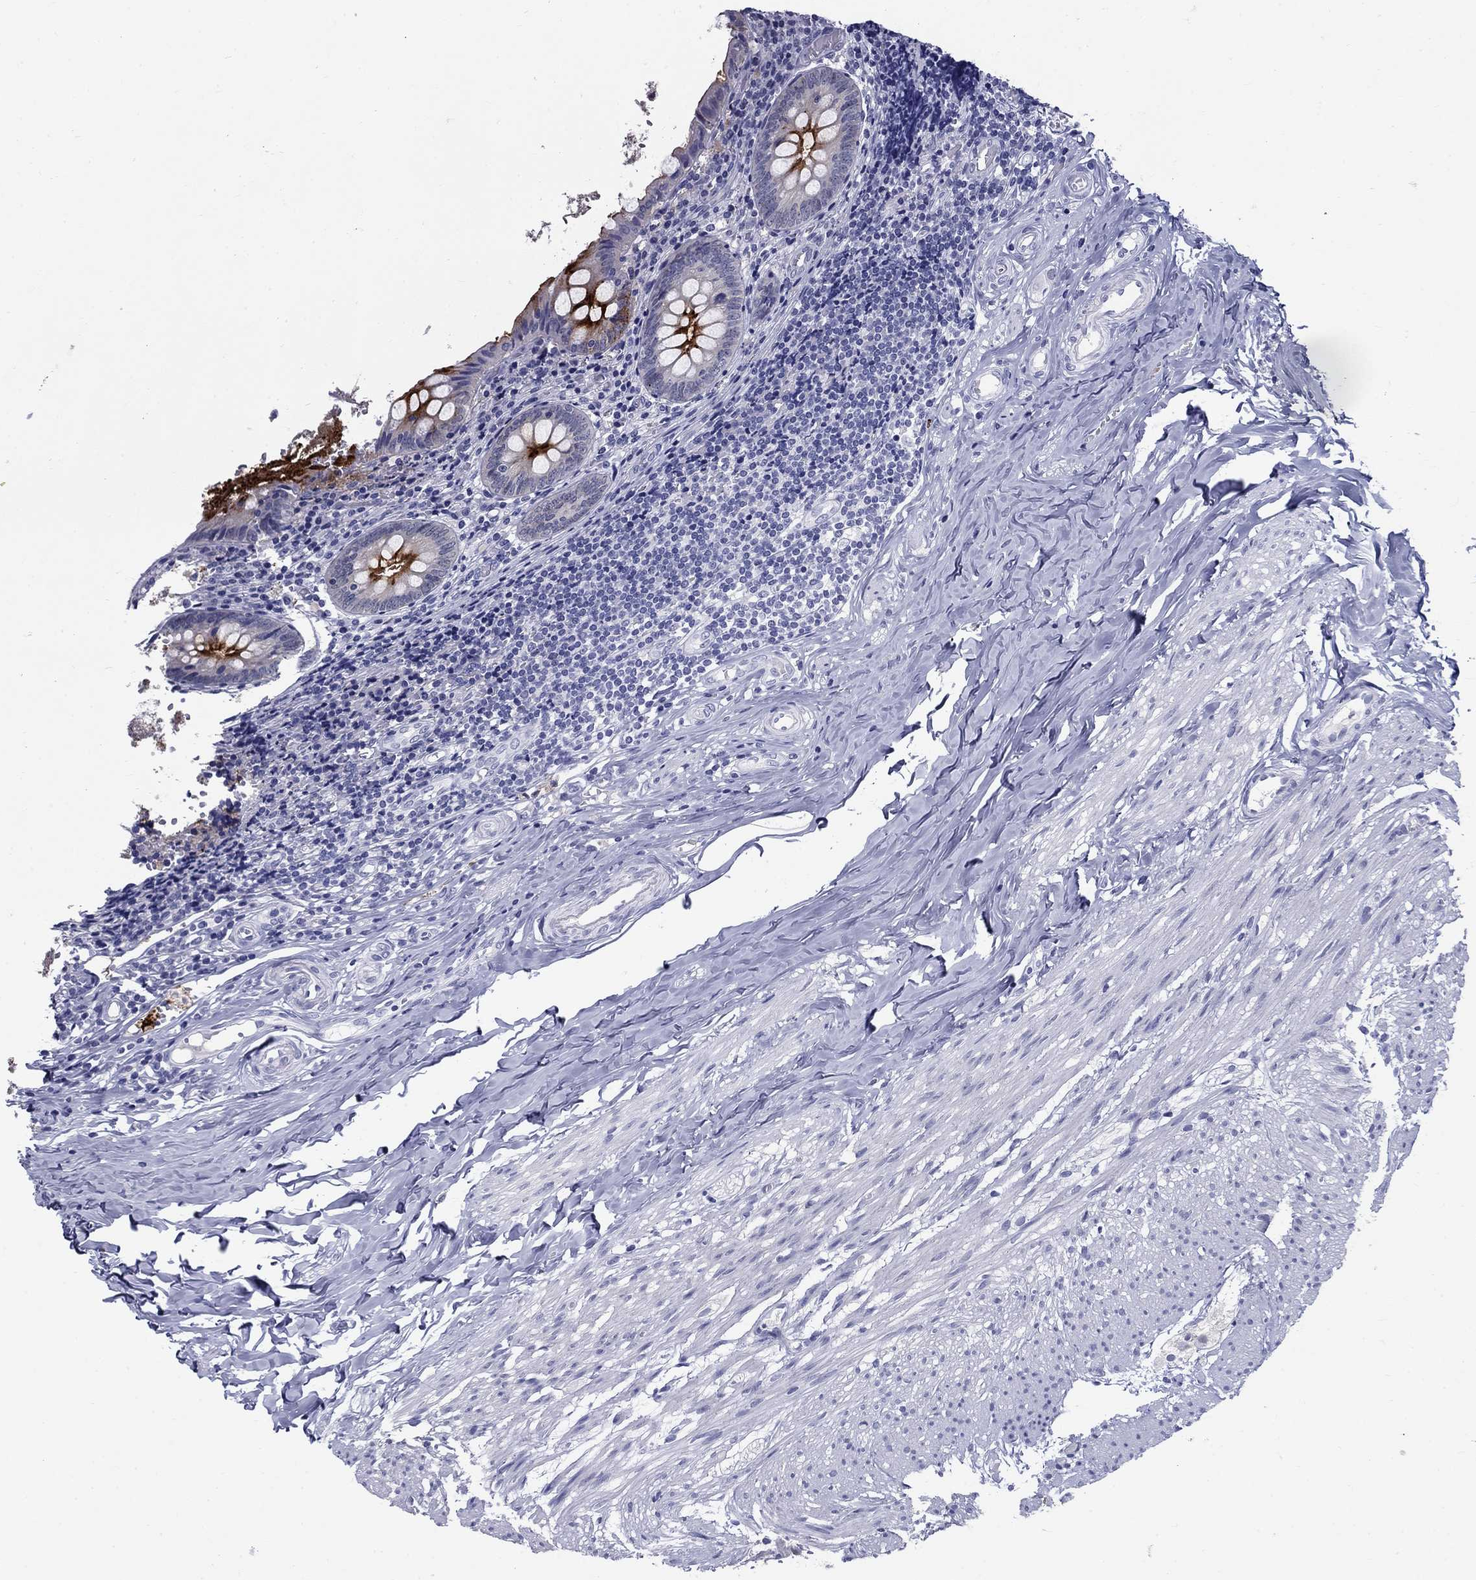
{"staining": {"intensity": "strong", "quantity": "25%-75%", "location": "cytoplasmic/membranous"}, "tissue": "appendix", "cell_type": "Glandular cells", "image_type": "normal", "snomed": [{"axis": "morphology", "description": "Normal tissue, NOS"}, {"axis": "topography", "description": "Appendix"}], "caption": "There is high levels of strong cytoplasmic/membranous staining in glandular cells of benign appendix, as demonstrated by immunohistochemical staining (brown color).", "gene": "C4orf19", "patient": {"sex": "female", "age": 23}}